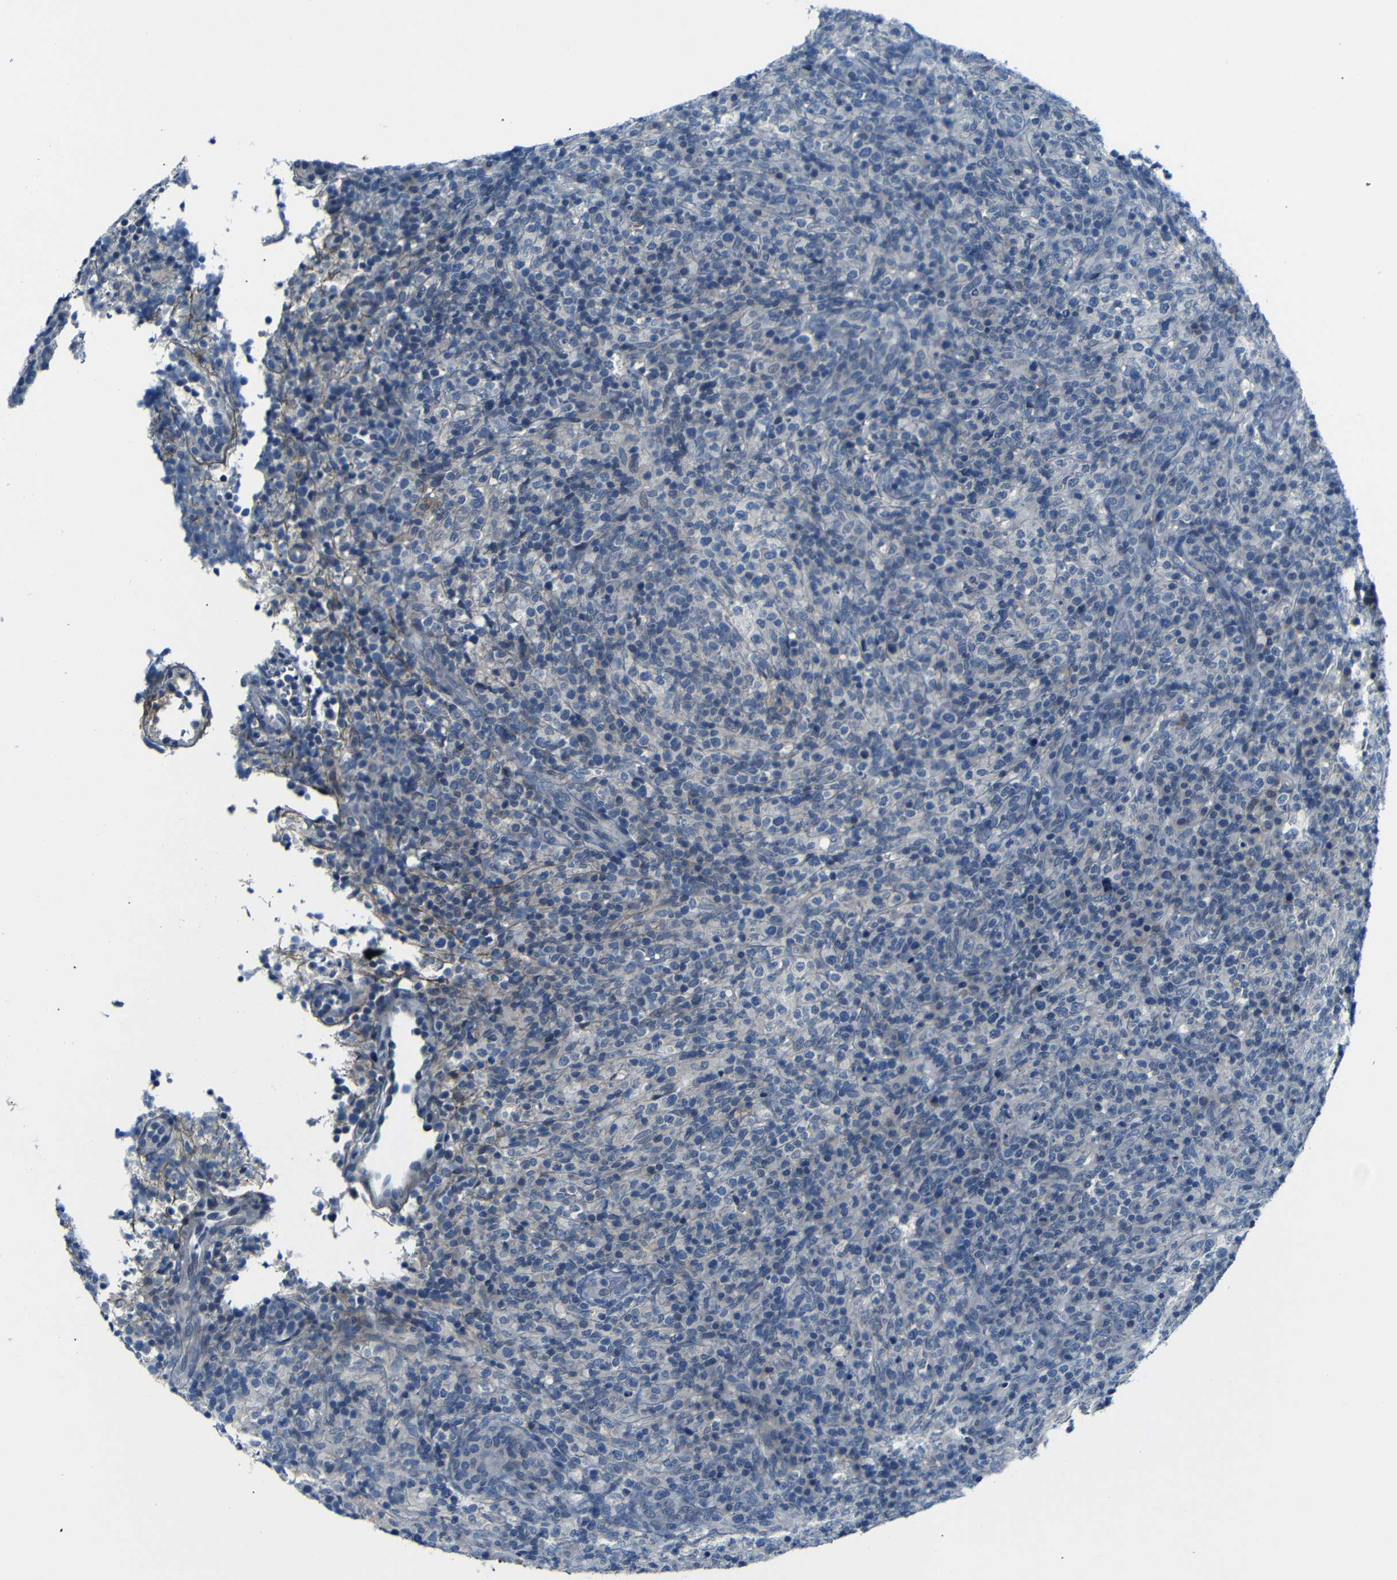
{"staining": {"intensity": "negative", "quantity": "none", "location": "none"}, "tissue": "lymphoma", "cell_type": "Tumor cells", "image_type": "cancer", "snomed": [{"axis": "morphology", "description": "Malignant lymphoma, non-Hodgkin's type, High grade"}, {"axis": "topography", "description": "Lymph node"}], "caption": "Human high-grade malignant lymphoma, non-Hodgkin's type stained for a protein using IHC displays no positivity in tumor cells.", "gene": "ANK3", "patient": {"sex": "female", "age": 76}}